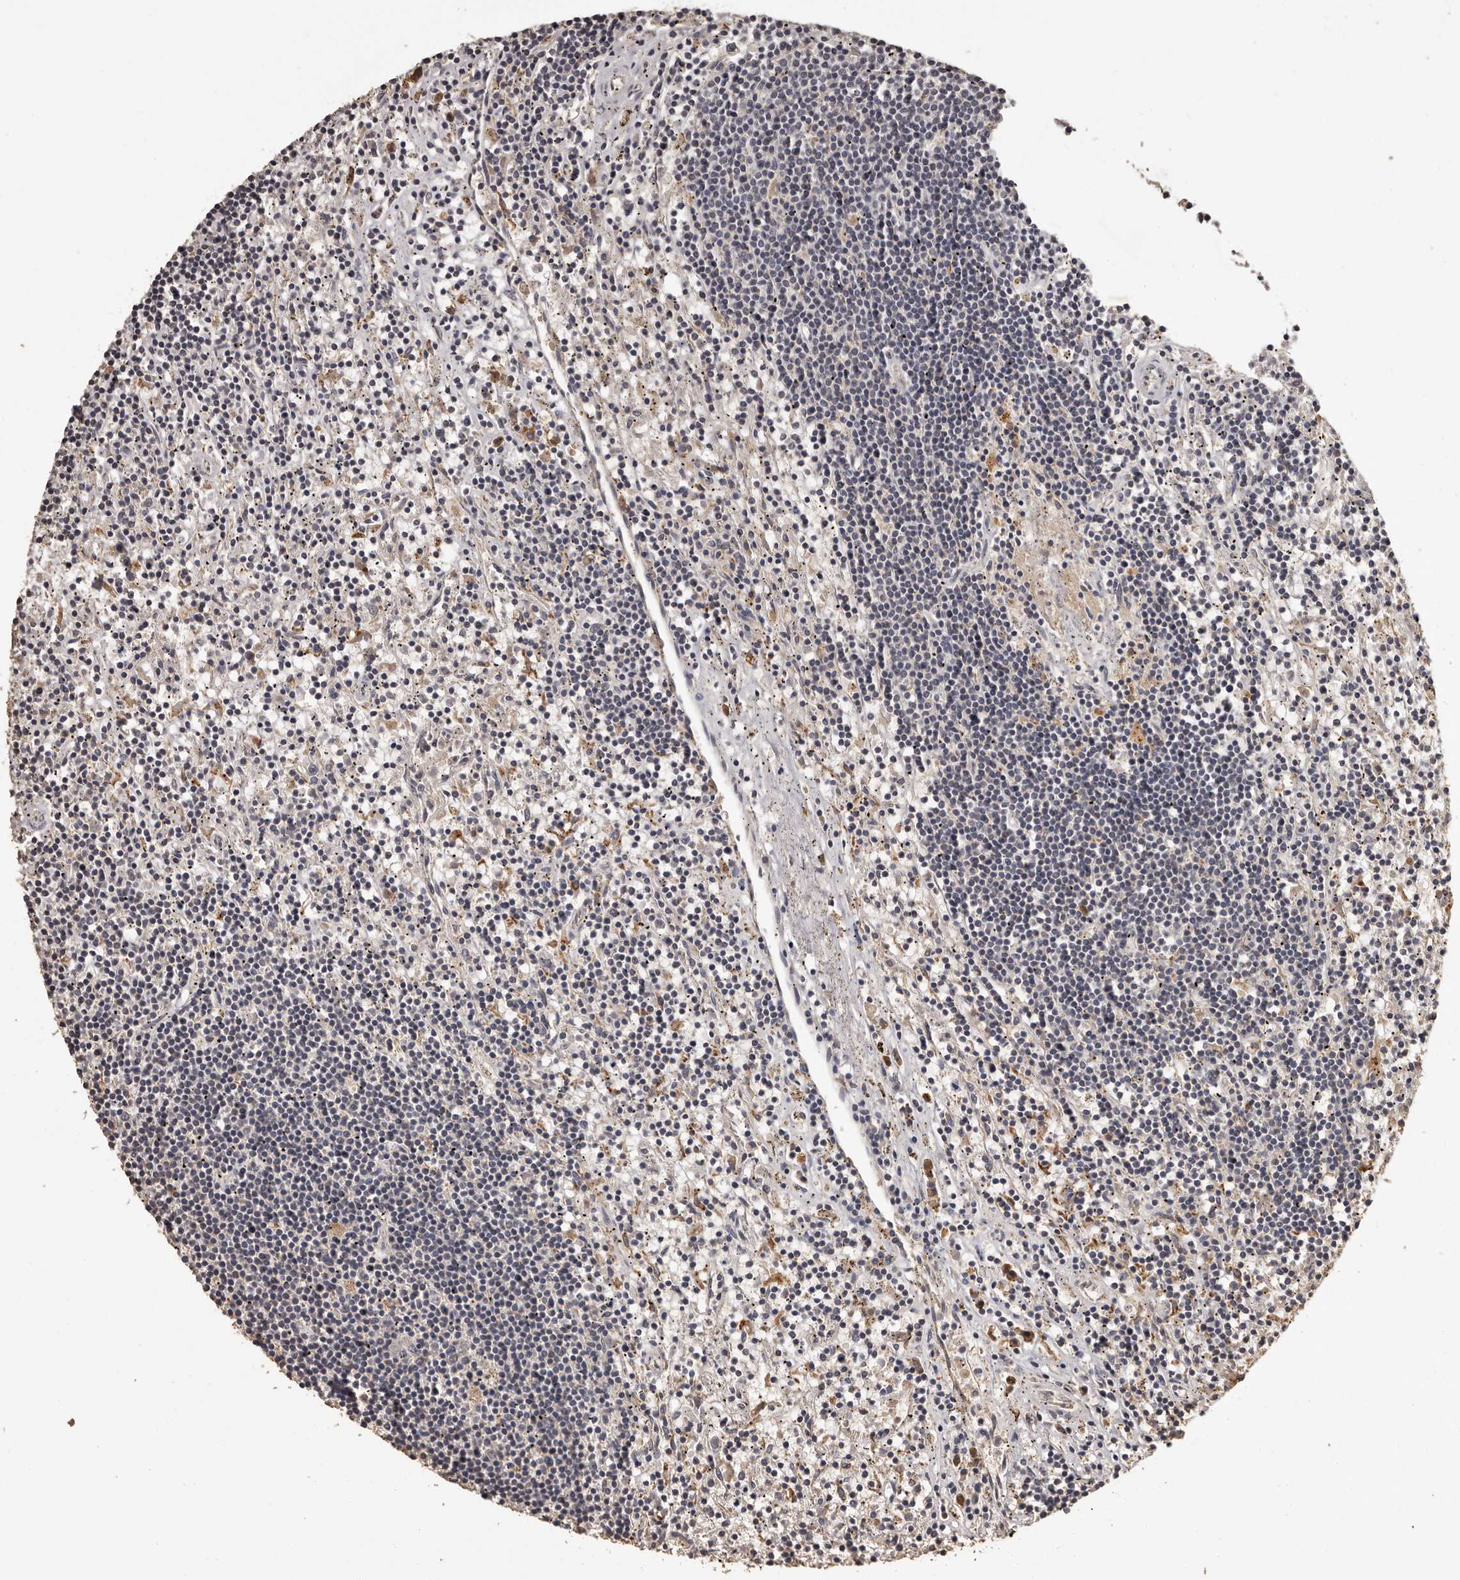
{"staining": {"intensity": "negative", "quantity": "none", "location": "none"}, "tissue": "lymphoma", "cell_type": "Tumor cells", "image_type": "cancer", "snomed": [{"axis": "morphology", "description": "Malignant lymphoma, non-Hodgkin's type, Low grade"}, {"axis": "topography", "description": "Spleen"}], "caption": "Tumor cells show no significant protein expression in malignant lymphoma, non-Hodgkin's type (low-grade). Brightfield microscopy of immunohistochemistry stained with DAB (3,3'-diaminobenzidine) (brown) and hematoxylin (blue), captured at high magnification.", "gene": "MGAT5", "patient": {"sex": "male", "age": 76}}